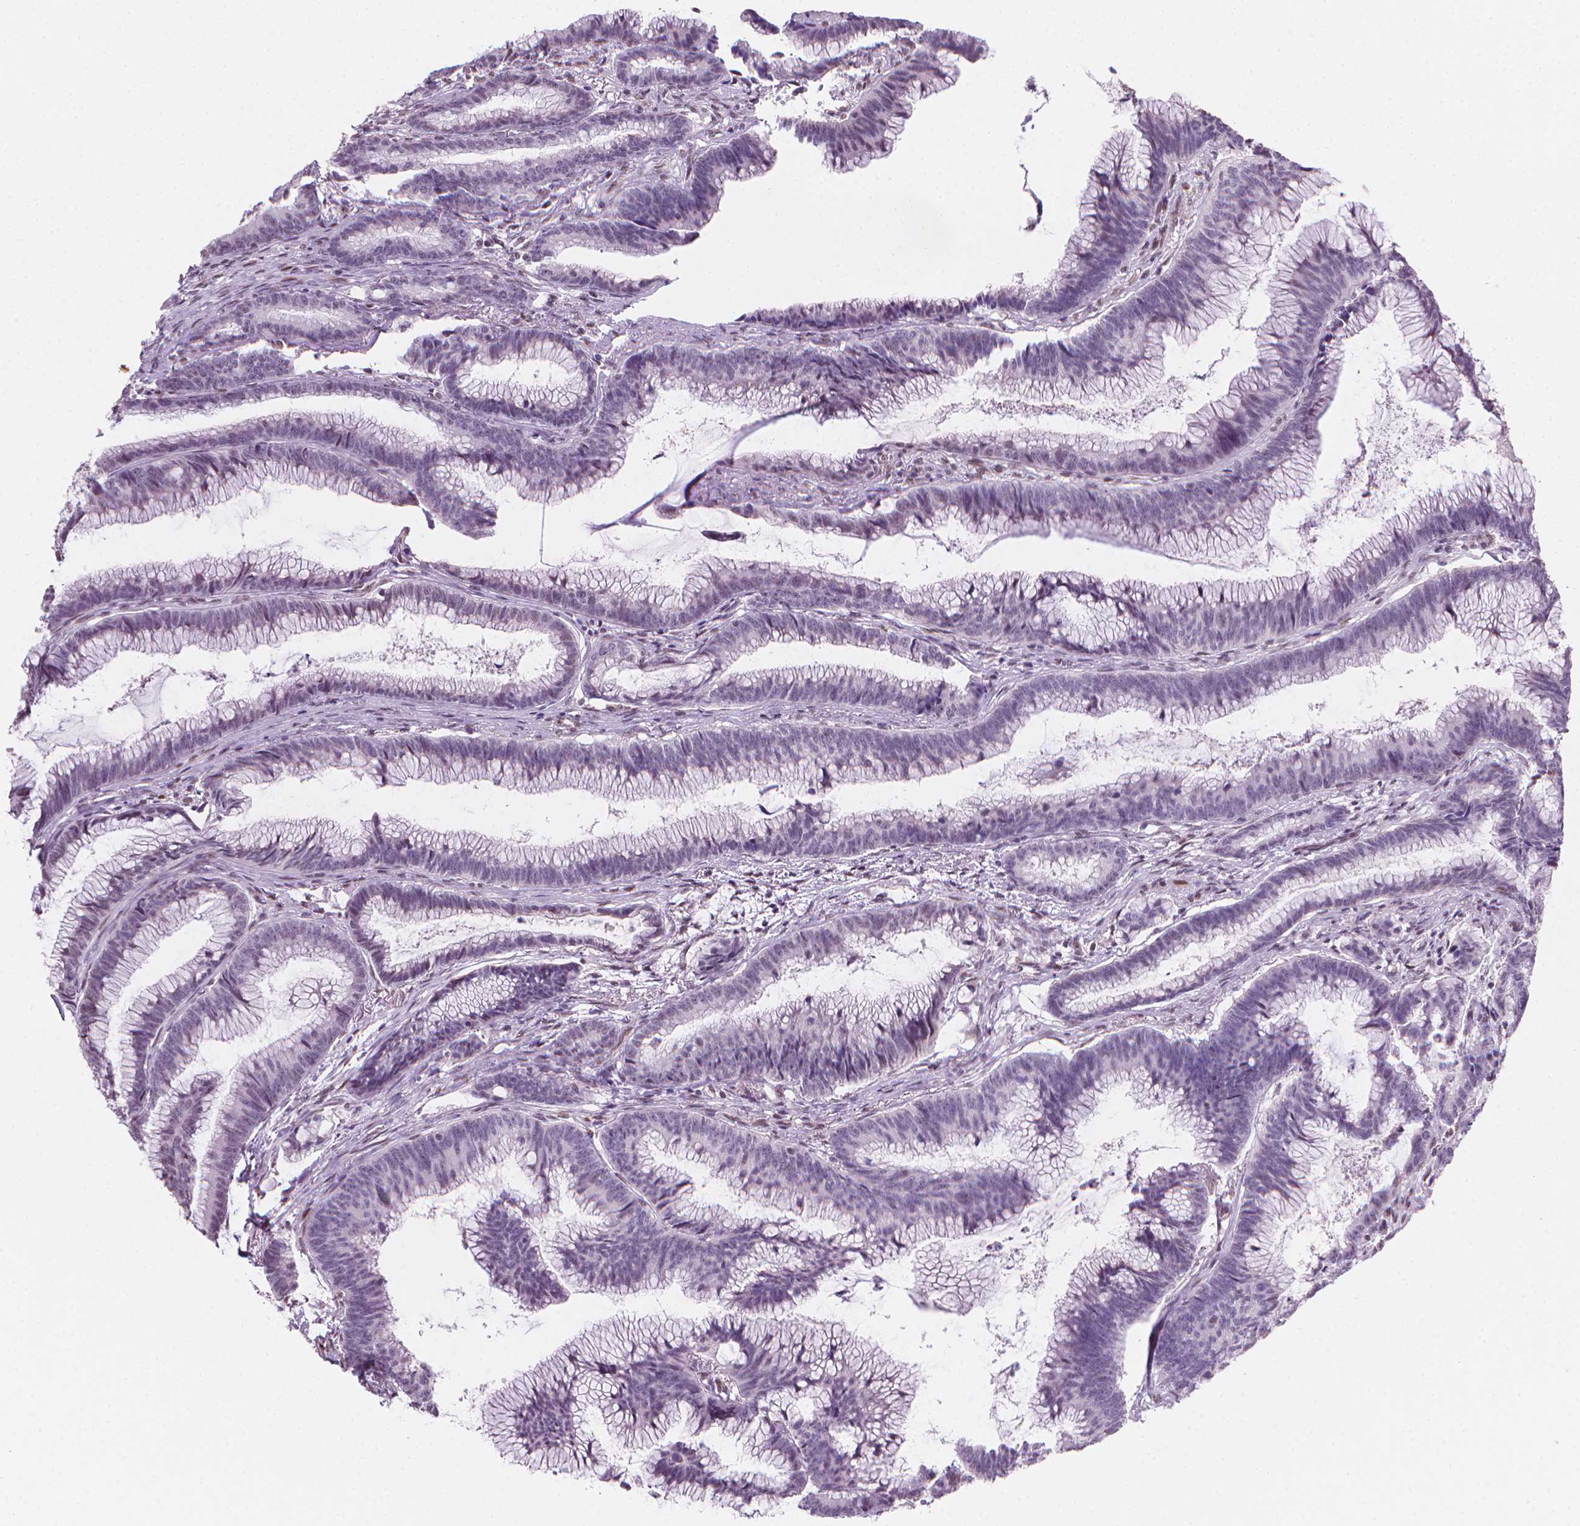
{"staining": {"intensity": "negative", "quantity": "none", "location": "none"}, "tissue": "colorectal cancer", "cell_type": "Tumor cells", "image_type": "cancer", "snomed": [{"axis": "morphology", "description": "Adenocarcinoma, NOS"}, {"axis": "topography", "description": "Colon"}], "caption": "Immunohistochemistry of colorectal cancer (adenocarcinoma) displays no expression in tumor cells.", "gene": "PIAS2", "patient": {"sex": "female", "age": 78}}